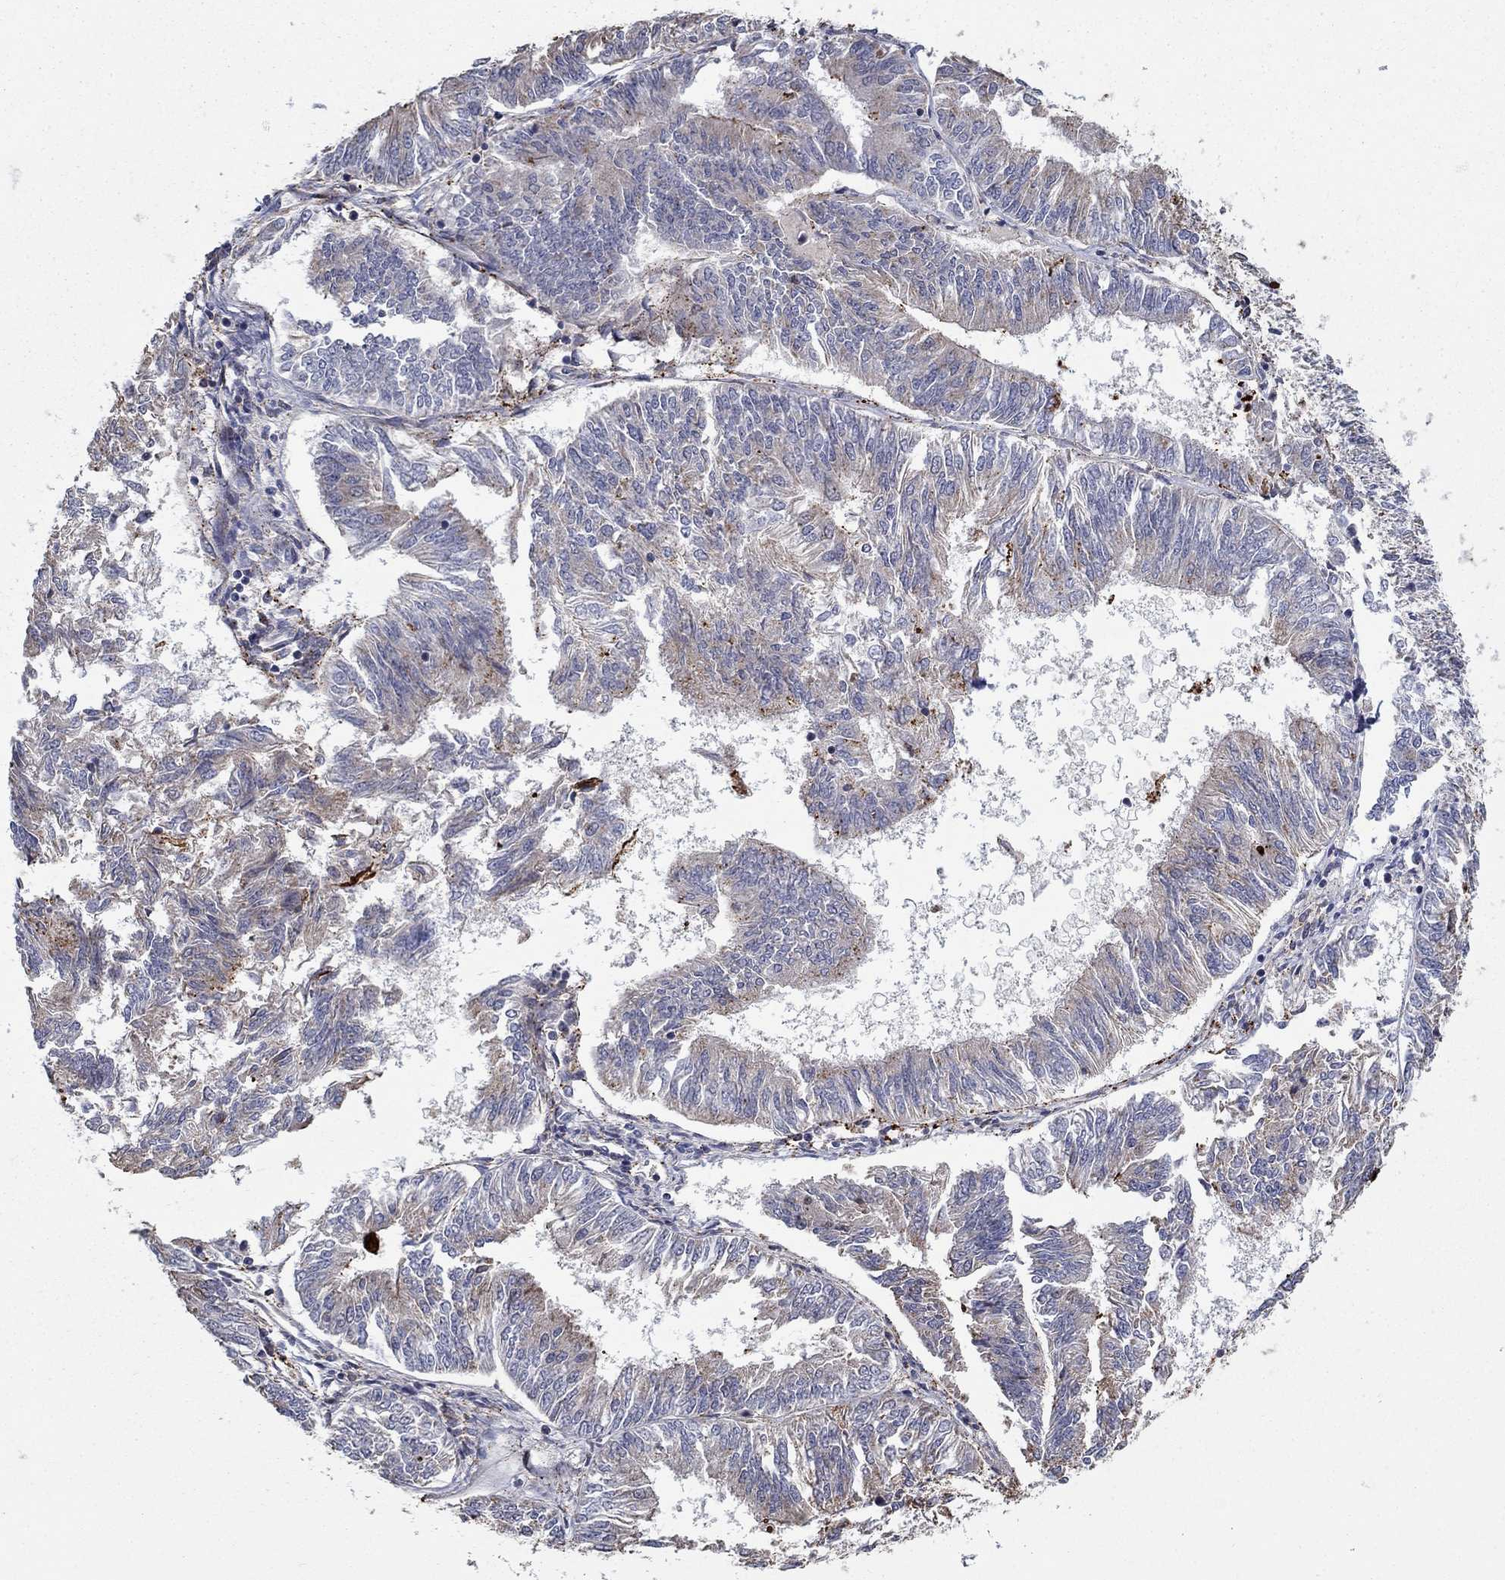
{"staining": {"intensity": "weak", "quantity": "25%-75%", "location": "cytoplasmic/membranous"}, "tissue": "endometrial cancer", "cell_type": "Tumor cells", "image_type": "cancer", "snomed": [{"axis": "morphology", "description": "Adenocarcinoma, NOS"}, {"axis": "topography", "description": "Endometrium"}], "caption": "Immunohistochemical staining of human endometrial cancer (adenocarcinoma) displays weak cytoplasmic/membranous protein positivity in about 25%-75% of tumor cells.", "gene": "LPCAT4", "patient": {"sex": "female", "age": 58}}